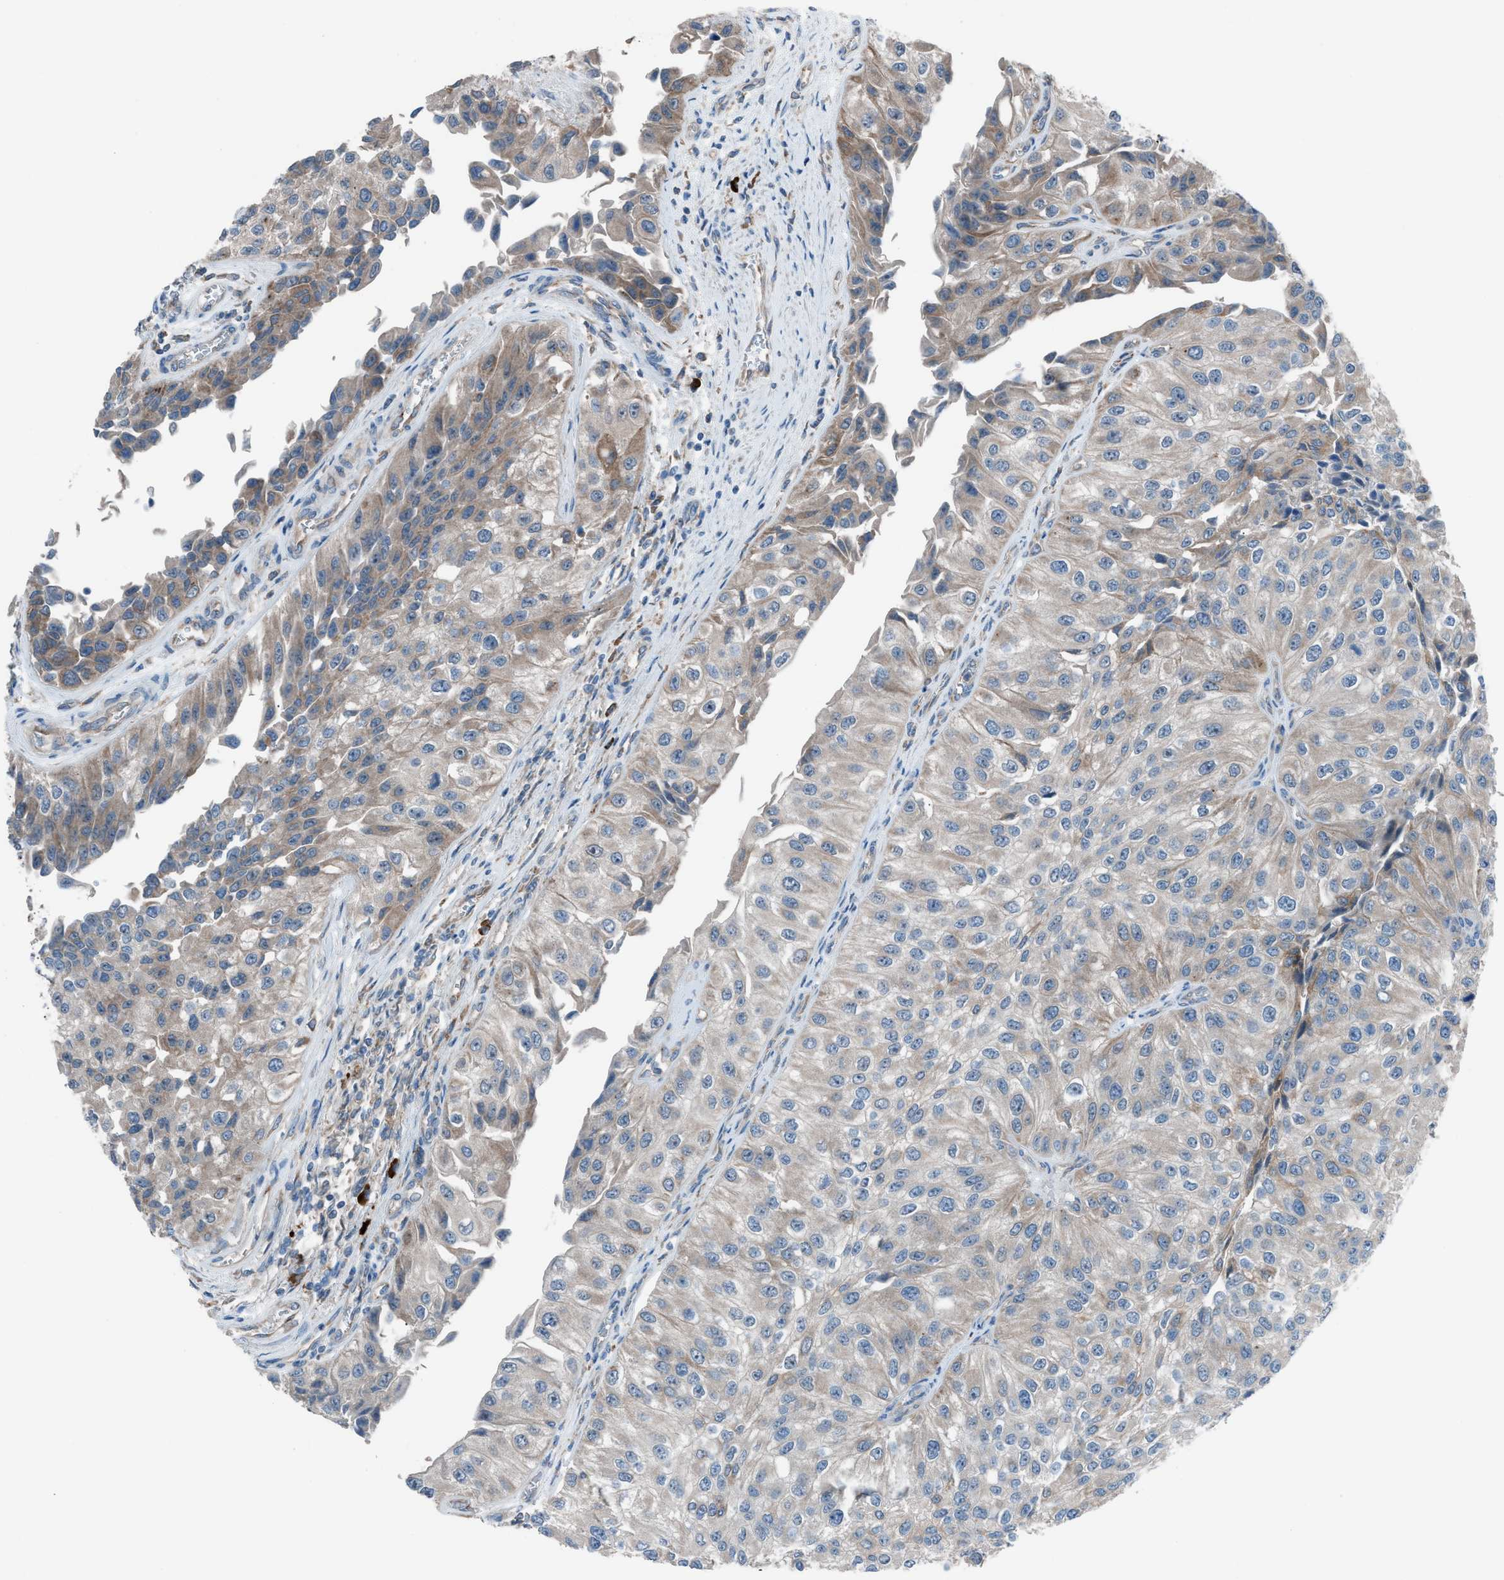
{"staining": {"intensity": "weak", "quantity": "<25%", "location": "cytoplasmic/membranous"}, "tissue": "urothelial cancer", "cell_type": "Tumor cells", "image_type": "cancer", "snomed": [{"axis": "morphology", "description": "Urothelial carcinoma, High grade"}, {"axis": "topography", "description": "Kidney"}, {"axis": "topography", "description": "Urinary bladder"}], "caption": "There is no significant staining in tumor cells of urothelial cancer. Brightfield microscopy of immunohistochemistry (IHC) stained with DAB (3,3'-diaminobenzidine) (brown) and hematoxylin (blue), captured at high magnification.", "gene": "HEG1", "patient": {"sex": "male", "age": 77}}